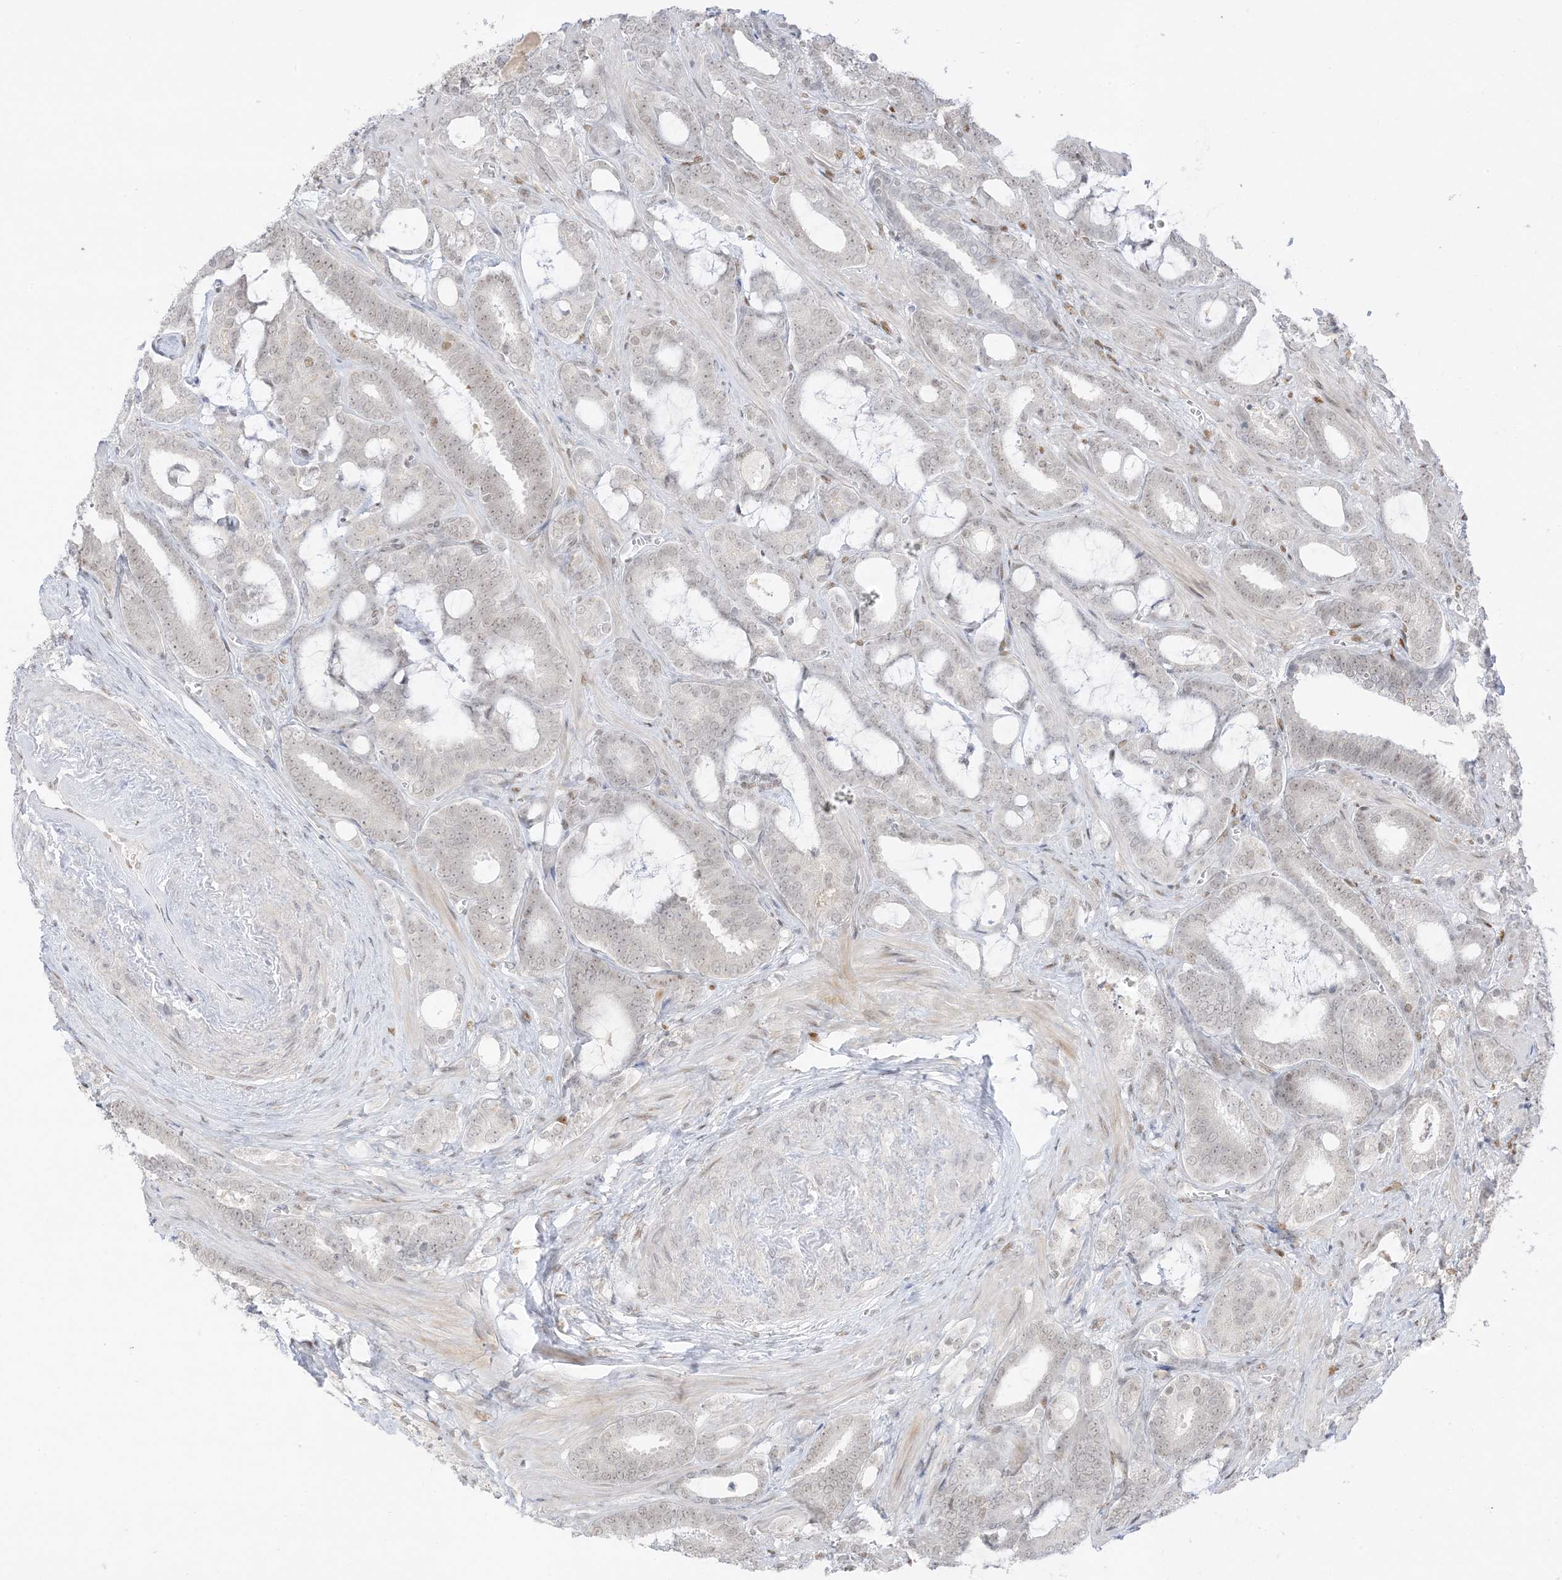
{"staining": {"intensity": "weak", "quantity": "25%-75%", "location": "nuclear"}, "tissue": "prostate cancer", "cell_type": "Tumor cells", "image_type": "cancer", "snomed": [{"axis": "morphology", "description": "Adenocarcinoma, High grade"}, {"axis": "topography", "description": "Prostate and seminal vesicle, NOS"}], "caption": "DAB (3,3'-diaminobenzidine) immunohistochemical staining of human prostate cancer (high-grade adenocarcinoma) shows weak nuclear protein positivity in approximately 25%-75% of tumor cells.", "gene": "MSL3", "patient": {"sex": "male", "age": 67}}